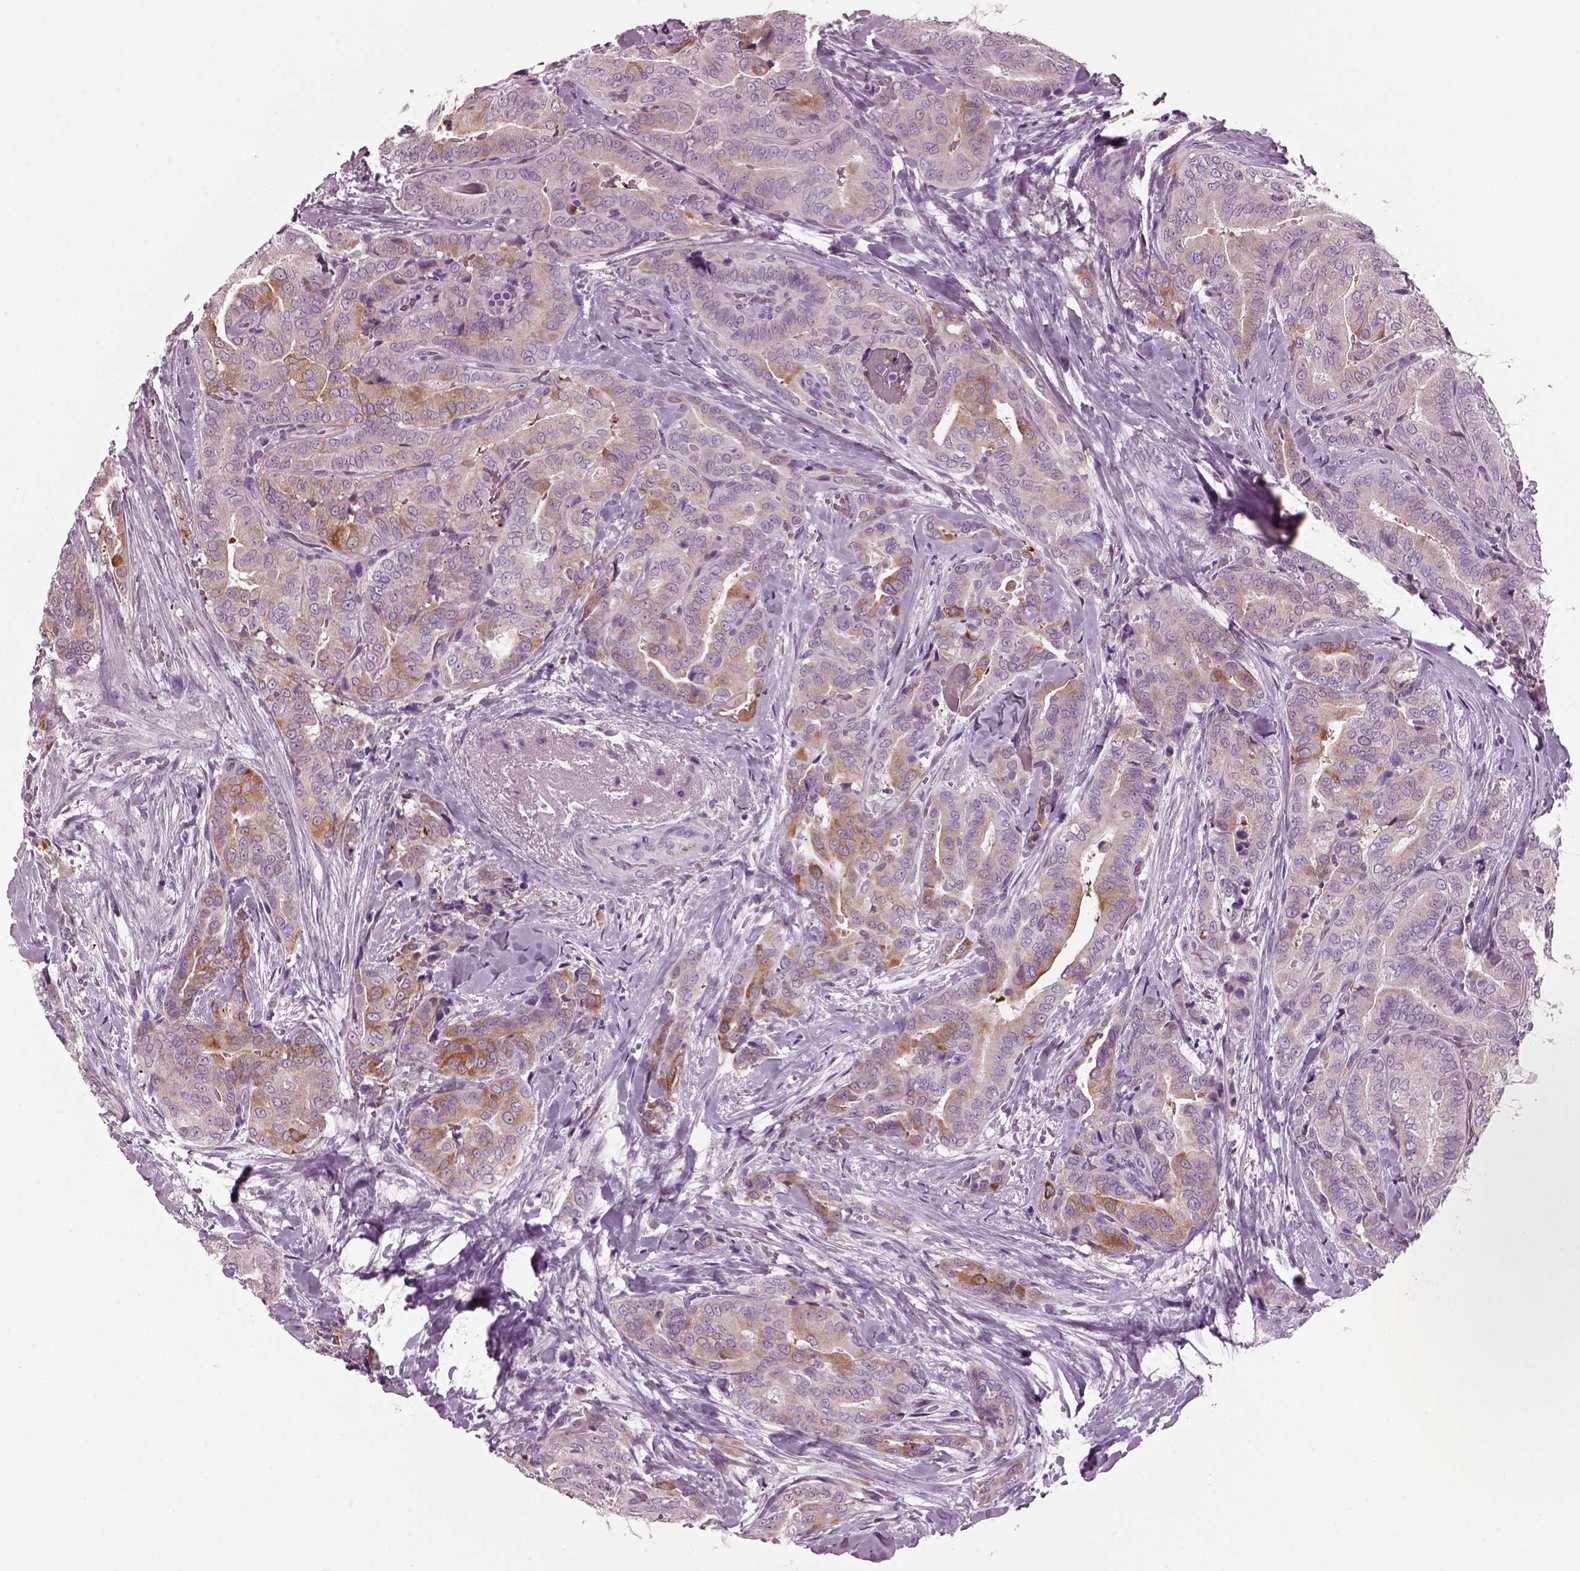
{"staining": {"intensity": "moderate", "quantity": "<25%", "location": "cytoplasmic/membranous"}, "tissue": "thyroid cancer", "cell_type": "Tumor cells", "image_type": "cancer", "snomed": [{"axis": "morphology", "description": "Papillary adenocarcinoma, NOS"}, {"axis": "topography", "description": "Thyroid gland"}], "caption": "This is a photomicrograph of IHC staining of thyroid cancer (papillary adenocarcinoma), which shows moderate positivity in the cytoplasmic/membranous of tumor cells.", "gene": "PRR9", "patient": {"sex": "male", "age": 61}}